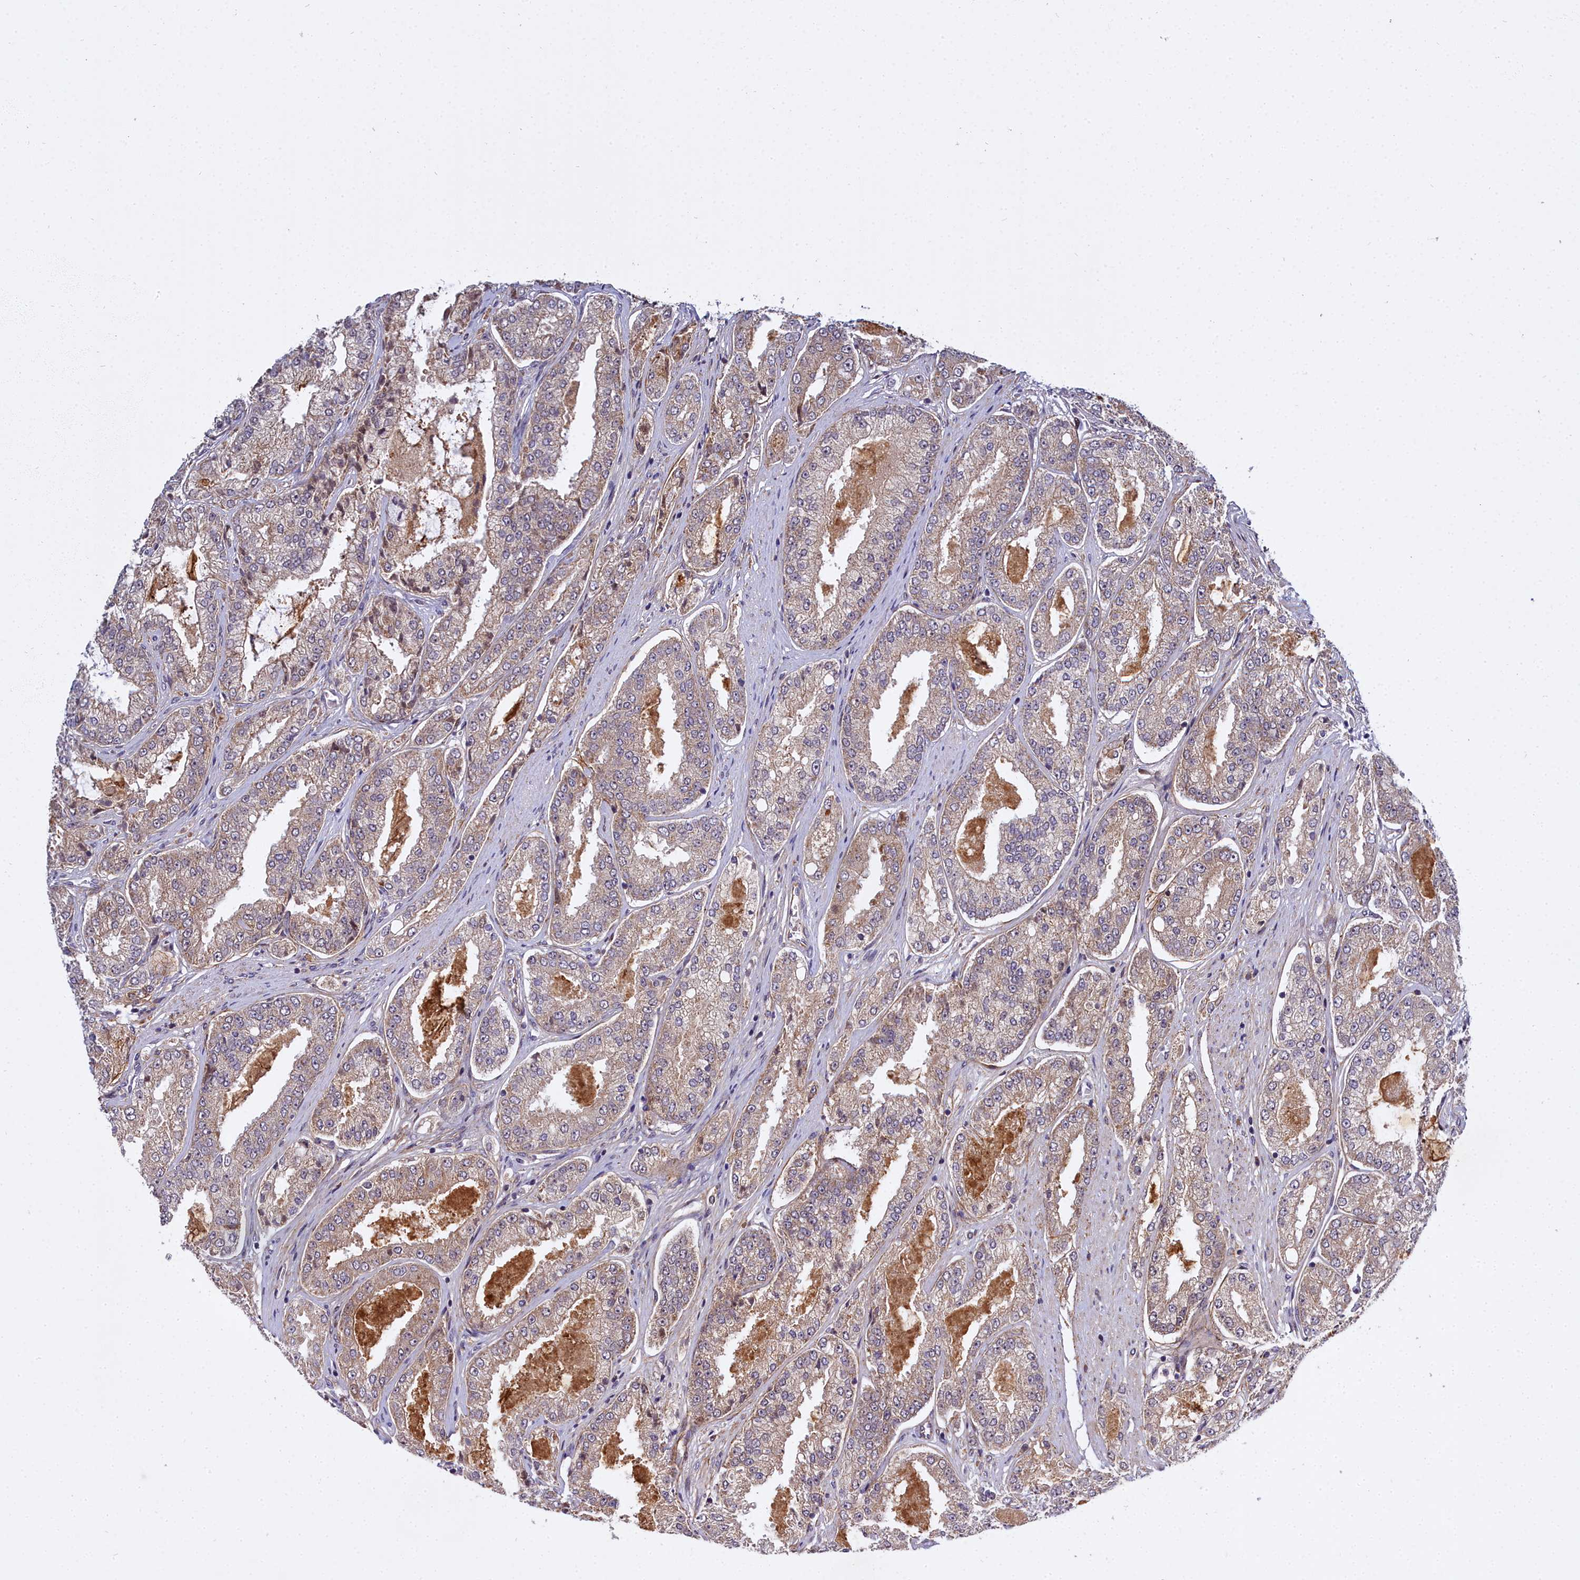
{"staining": {"intensity": "weak", "quantity": "25%-75%", "location": "cytoplasmic/membranous"}, "tissue": "prostate cancer", "cell_type": "Tumor cells", "image_type": "cancer", "snomed": [{"axis": "morphology", "description": "Adenocarcinoma, High grade"}, {"axis": "topography", "description": "Prostate"}], "caption": "A micrograph of prostate adenocarcinoma (high-grade) stained for a protein exhibits weak cytoplasmic/membranous brown staining in tumor cells.", "gene": "MRPS11", "patient": {"sex": "male", "age": 71}}